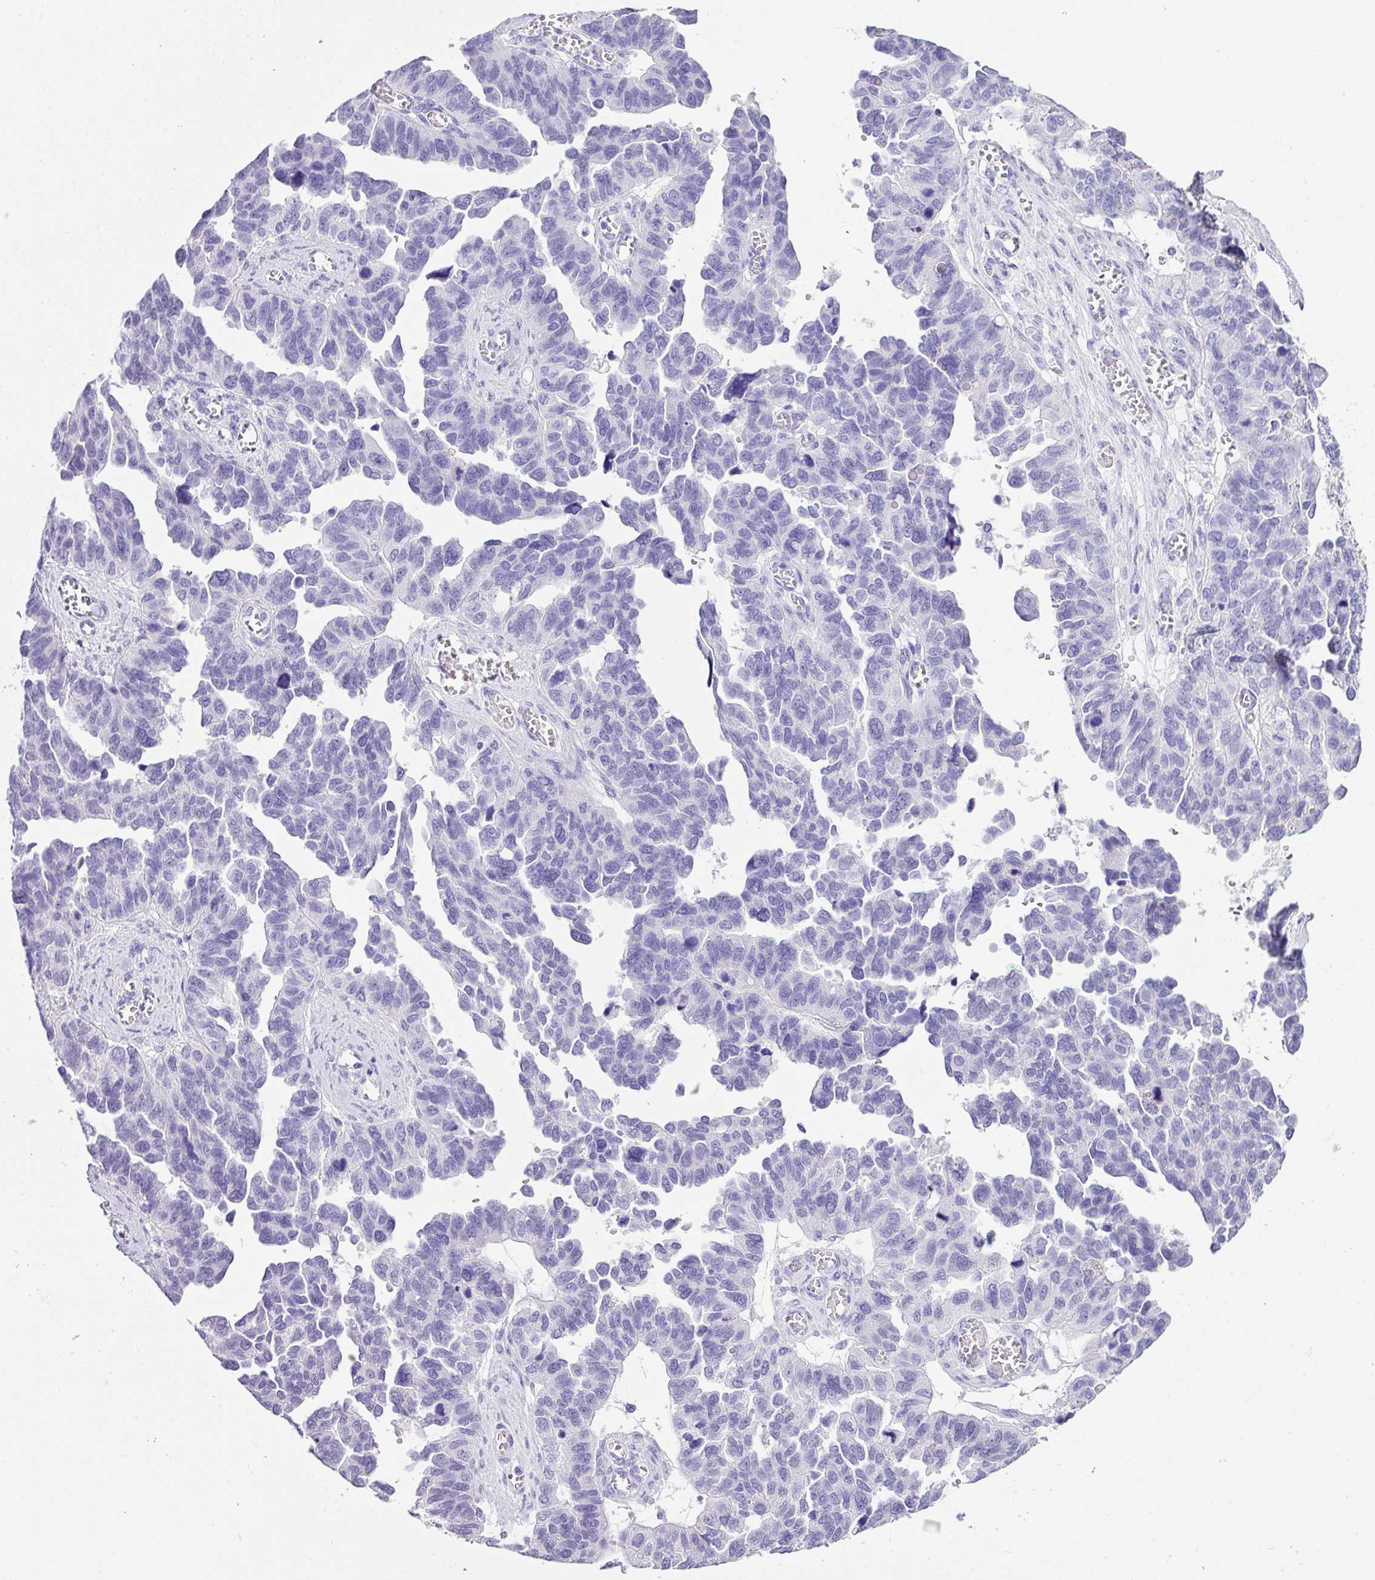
{"staining": {"intensity": "negative", "quantity": "none", "location": "none"}, "tissue": "ovarian cancer", "cell_type": "Tumor cells", "image_type": "cancer", "snomed": [{"axis": "morphology", "description": "Cystadenocarcinoma, serous, NOS"}, {"axis": "topography", "description": "Ovary"}], "caption": "DAB (3,3'-diaminobenzidine) immunohistochemical staining of ovarian serous cystadenocarcinoma exhibits no significant positivity in tumor cells.", "gene": "ZG16", "patient": {"sex": "female", "age": 64}}